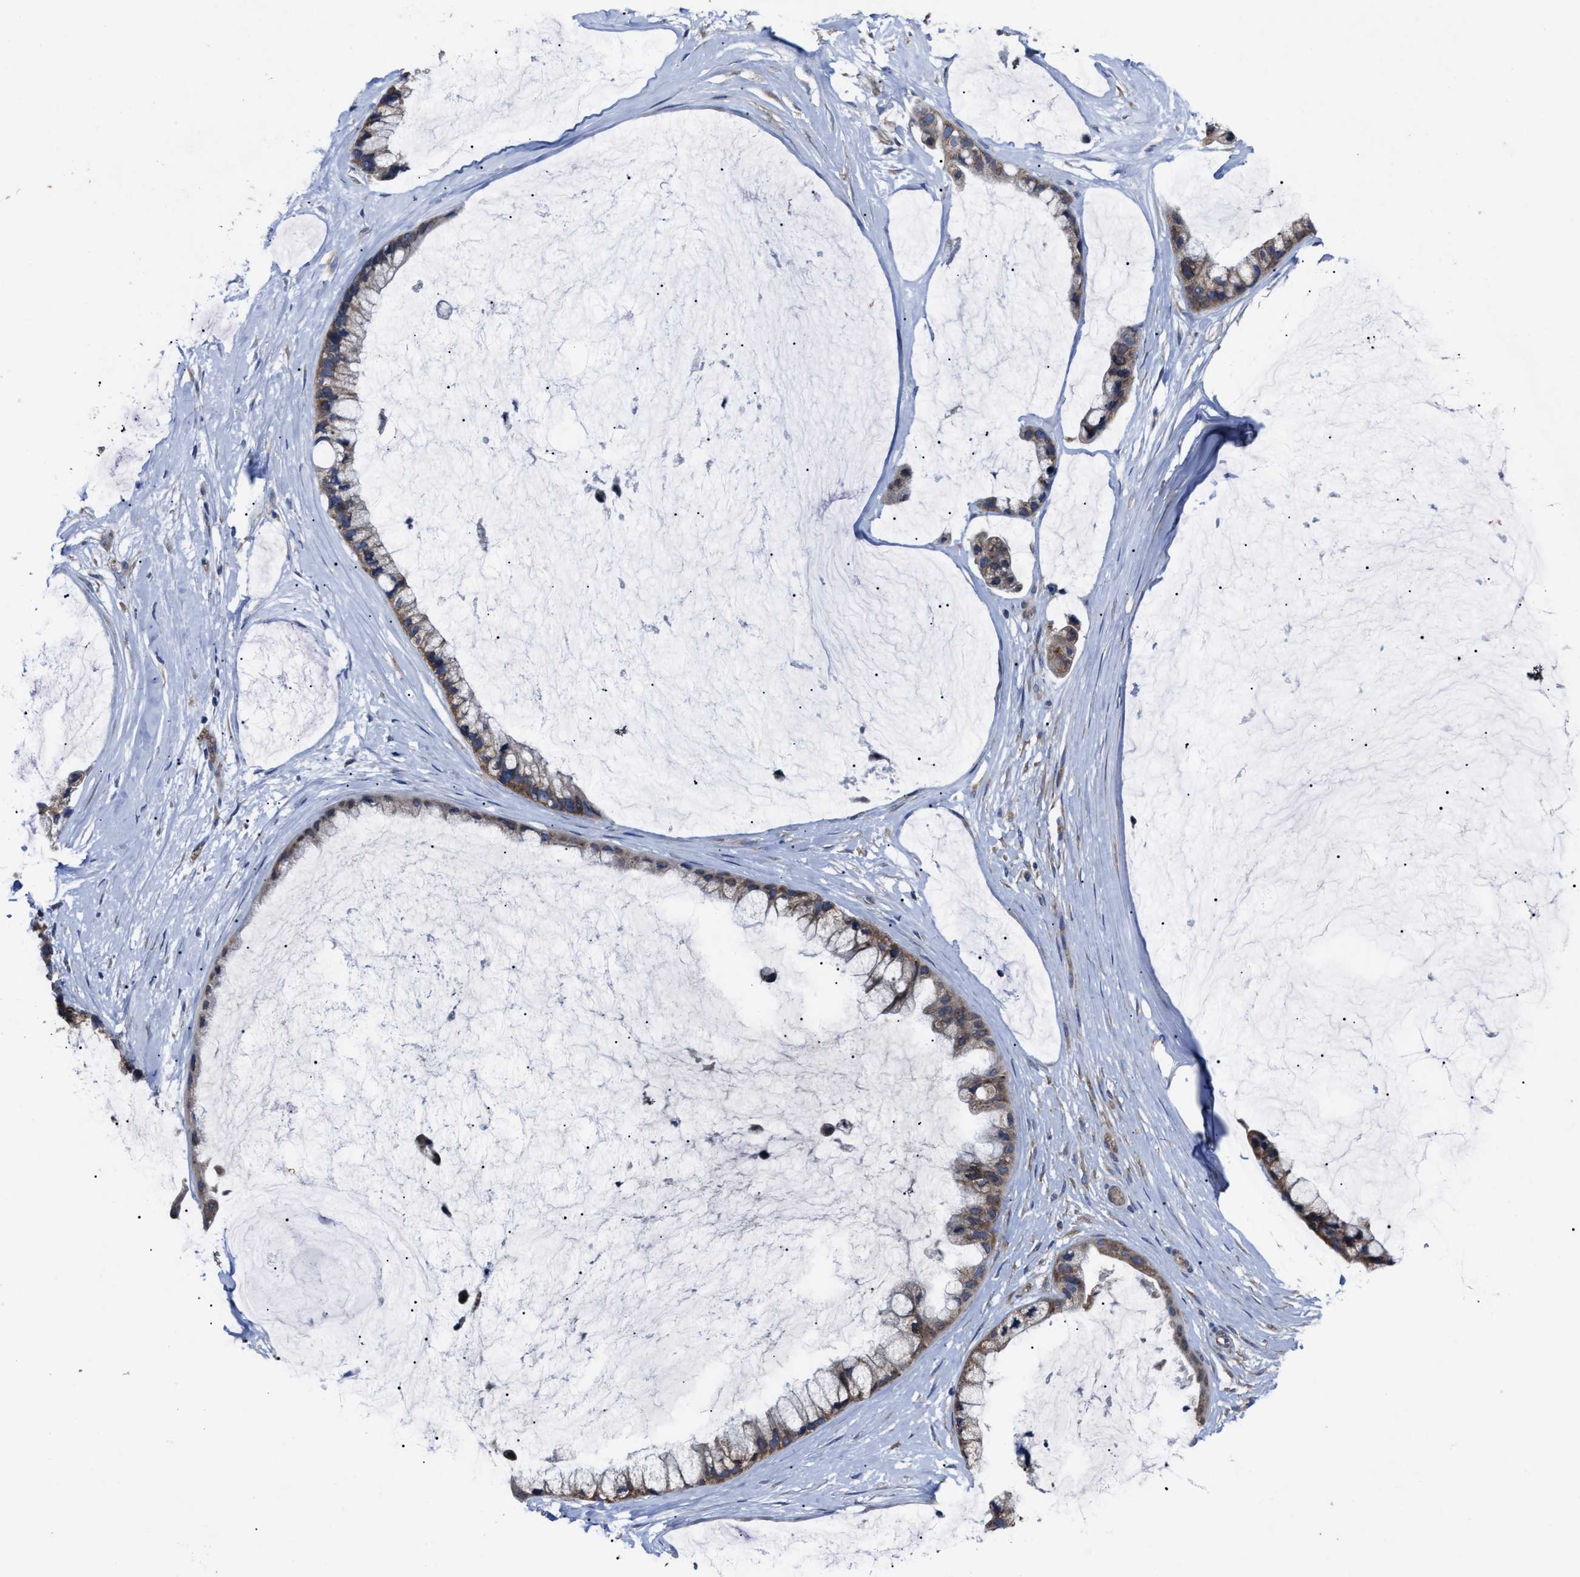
{"staining": {"intensity": "weak", "quantity": ">75%", "location": "cytoplasmic/membranous"}, "tissue": "ovarian cancer", "cell_type": "Tumor cells", "image_type": "cancer", "snomed": [{"axis": "morphology", "description": "Cystadenocarcinoma, mucinous, NOS"}, {"axis": "topography", "description": "Ovary"}], "caption": "The image displays immunohistochemical staining of ovarian cancer (mucinous cystadenocarcinoma). There is weak cytoplasmic/membranous positivity is seen in approximately >75% of tumor cells. (DAB (3,3'-diaminobenzidine) IHC with brightfield microscopy, high magnification).", "gene": "UPF1", "patient": {"sex": "female", "age": 39}}